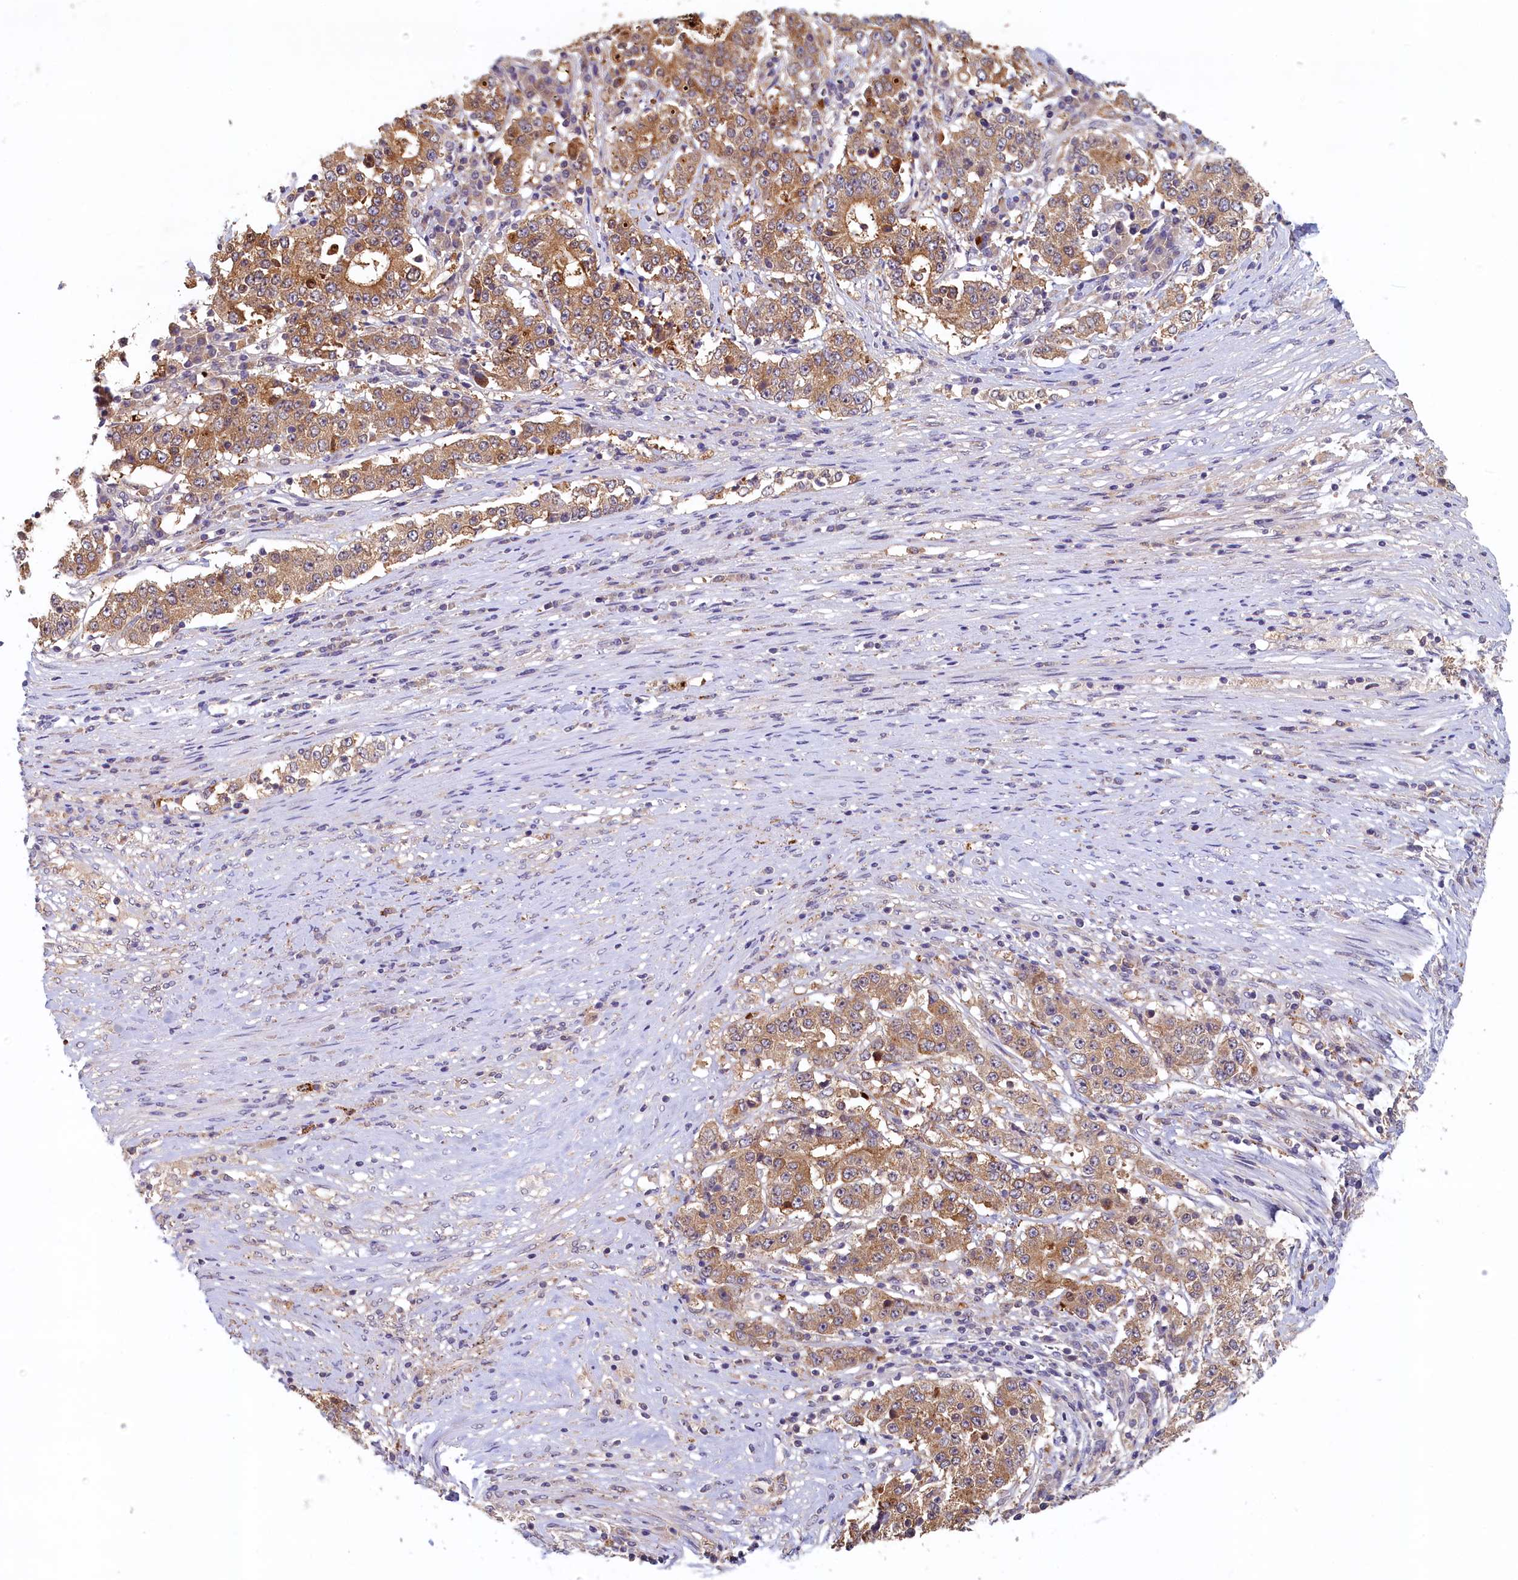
{"staining": {"intensity": "moderate", "quantity": ">75%", "location": "cytoplasmic/membranous"}, "tissue": "stomach cancer", "cell_type": "Tumor cells", "image_type": "cancer", "snomed": [{"axis": "morphology", "description": "Adenocarcinoma, NOS"}, {"axis": "topography", "description": "Stomach"}], "caption": "Moderate cytoplasmic/membranous protein staining is seen in approximately >75% of tumor cells in adenocarcinoma (stomach).", "gene": "NUBP2", "patient": {"sex": "male", "age": 59}}